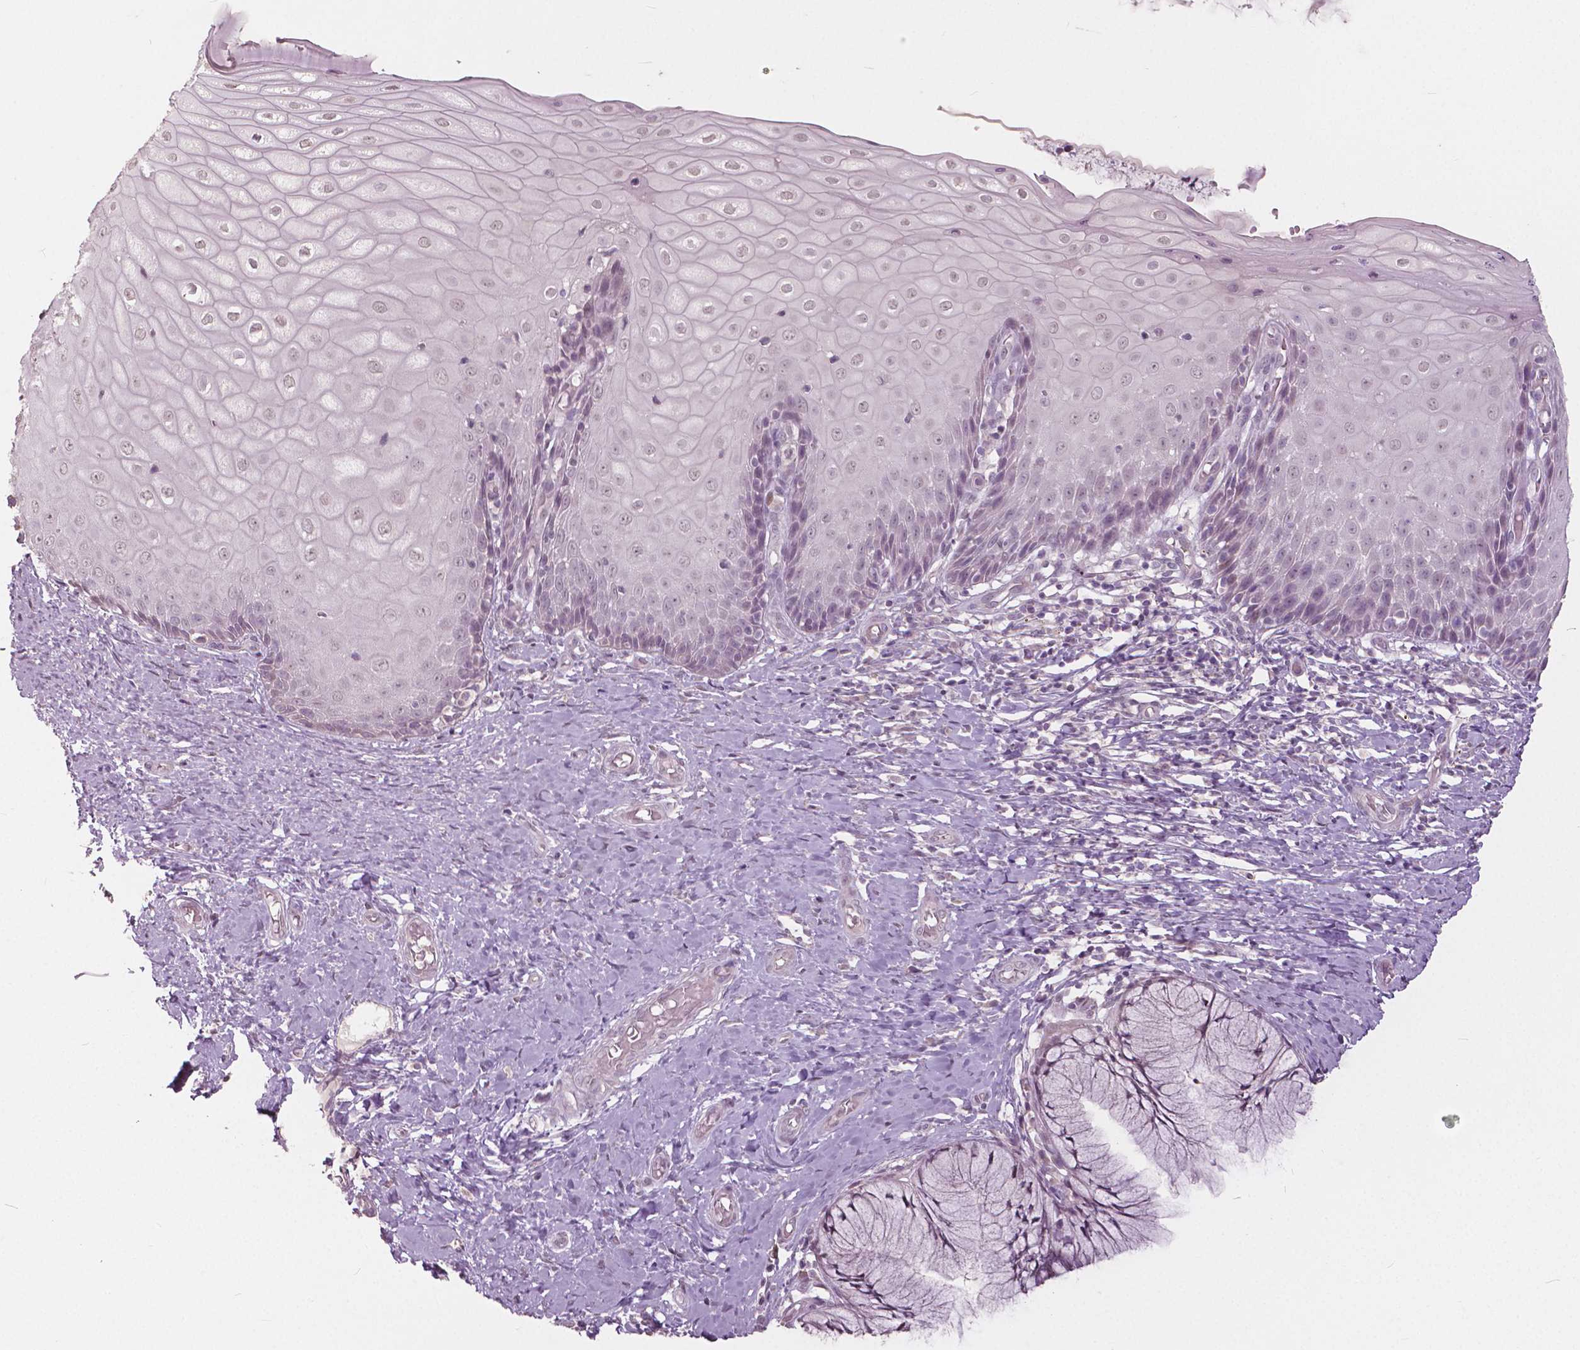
{"staining": {"intensity": "negative", "quantity": "none", "location": "none"}, "tissue": "cervix", "cell_type": "Glandular cells", "image_type": "normal", "snomed": [{"axis": "morphology", "description": "Normal tissue, NOS"}, {"axis": "topography", "description": "Cervix"}], "caption": "This histopathology image is of normal cervix stained with IHC to label a protein in brown with the nuclei are counter-stained blue. There is no expression in glandular cells. The staining is performed using DAB (3,3'-diaminobenzidine) brown chromogen with nuclei counter-stained in using hematoxylin.", "gene": "NANOG", "patient": {"sex": "female", "age": 37}}